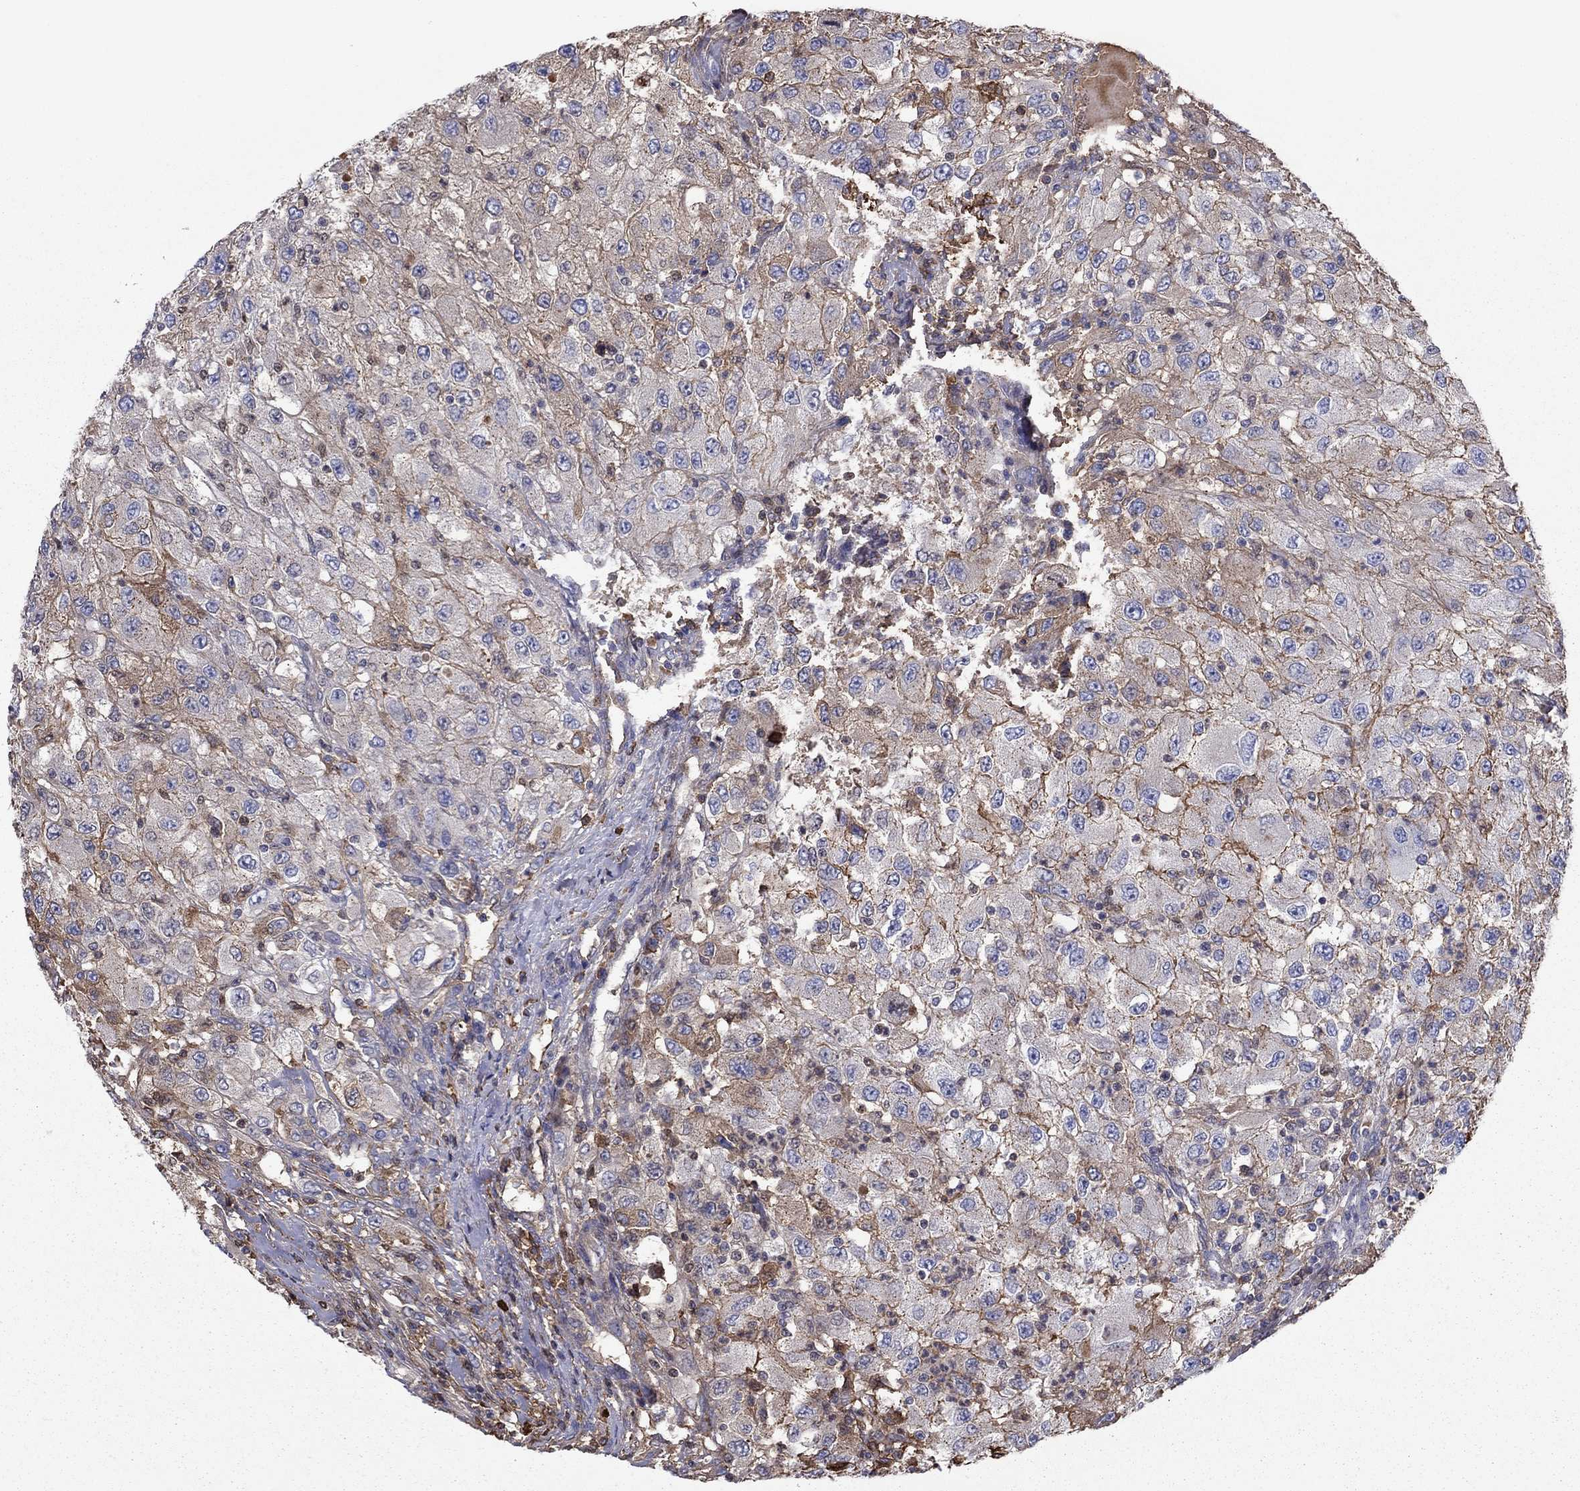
{"staining": {"intensity": "moderate", "quantity": "25%-75%", "location": "cytoplasmic/membranous"}, "tissue": "renal cancer", "cell_type": "Tumor cells", "image_type": "cancer", "snomed": [{"axis": "morphology", "description": "Adenocarcinoma, NOS"}, {"axis": "topography", "description": "Kidney"}], "caption": "High-magnification brightfield microscopy of renal cancer (adenocarcinoma) stained with DAB (brown) and counterstained with hematoxylin (blue). tumor cells exhibit moderate cytoplasmic/membranous staining is present in approximately25%-75% of cells.", "gene": "HPX", "patient": {"sex": "female", "age": 67}}